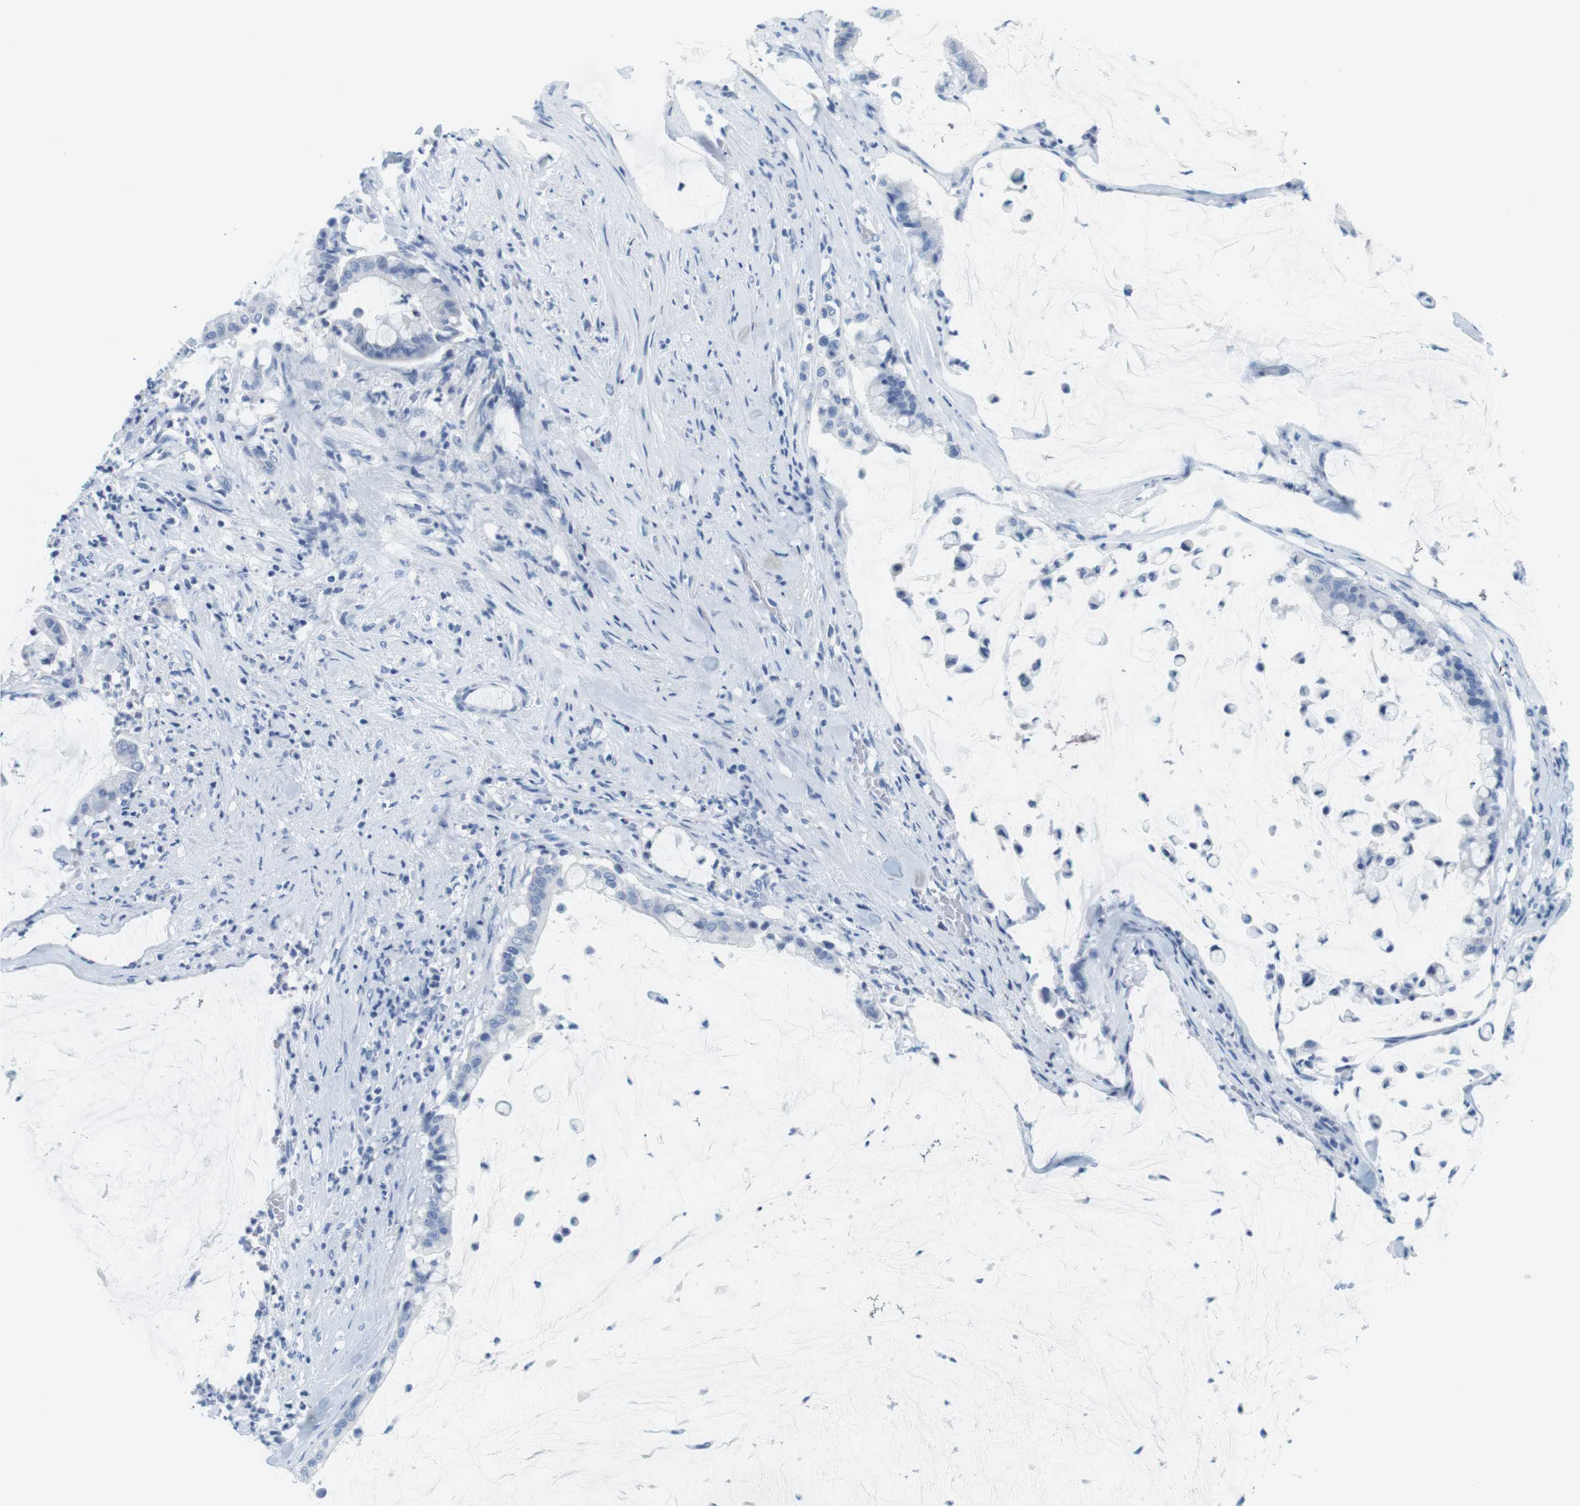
{"staining": {"intensity": "negative", "quantity": "none", "location": "none"}, "tissue": "pancreatic cancer", "cell_type": "Tumor cells", "image_type": "cancer", "snomed": [{"axis": "morphology", "description": "Adenocarcinoma, NOS"}, {"axis": "topography", "description": "Pancreas"}], "caption": "The histopathology image exhibits no staining of tumor cells in pancreatic cancer (adenocarcinoma).", "gene": "CYP2C9", "patient": {"sex": "male", "age": 41}}